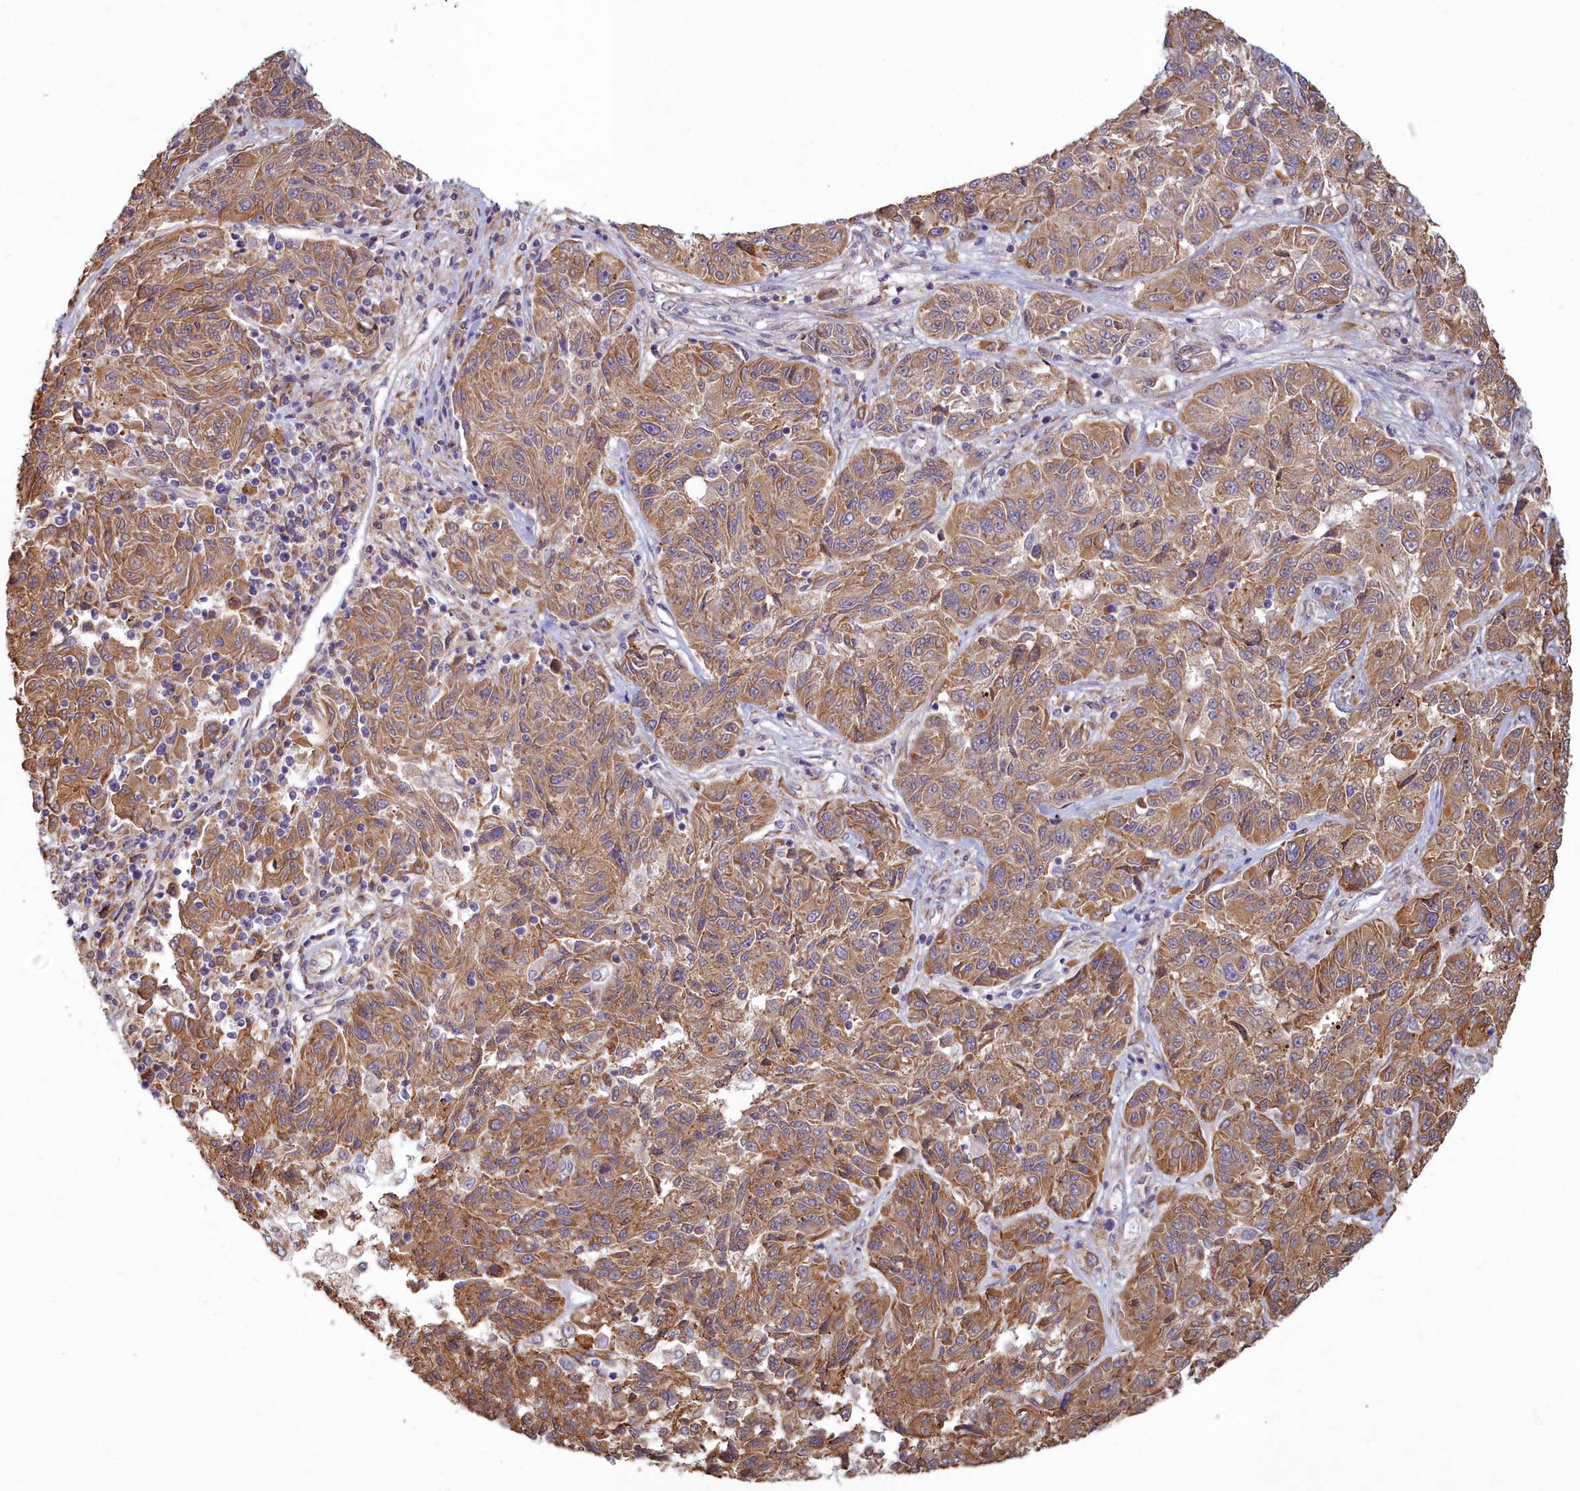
{"staining": {"intensity": "moderate", "quantity": ">75%", "location": "cytoplasmic/membranous"}, "tissue": "melanoma", "cell_type": "Tumor cells", "image_type": "cancer", "snomed": [{"axis": "morphology", "description": "Malignant melanoma, NOS"}, {"axis": "topography", "description": "Skin"}], "caption": "Brown immunohistochemical staining in human malignant melanoma exhibits moderate cytoplasmic/membranous positivity in approximately >75% of tumor cells.", "gene": "MAK16", "patient": {"sex": "male", "age": 53}}